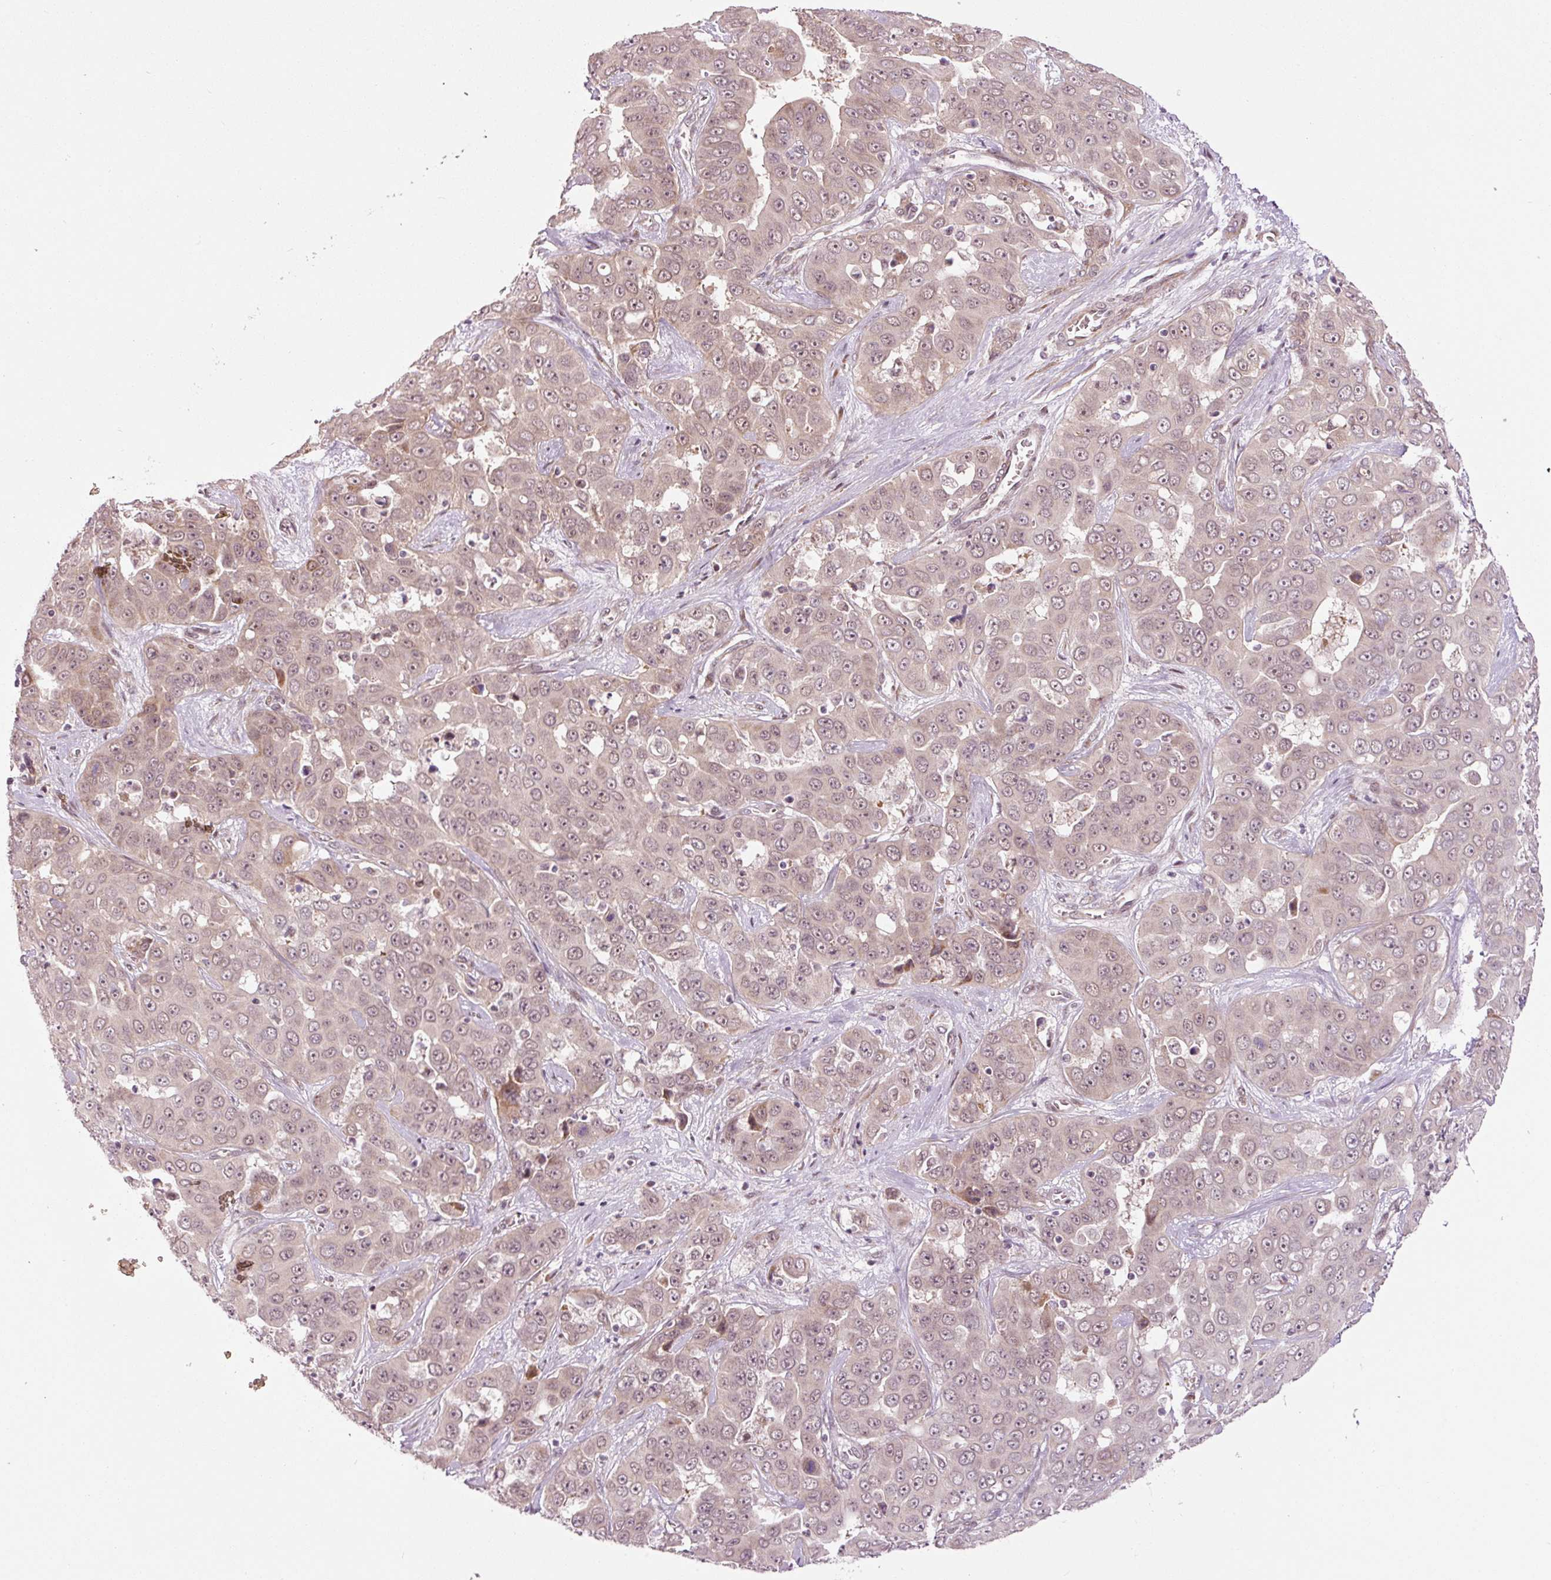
{"staining": {"intensity": "weak", "quantity": "25%-75%", "location": "nuclear"}, "tissue": "liver cancer", "cell_type": "Tumor cells", "image_type": "cancer", "snomed": [{"axis": "morphology", "description": "Cholangiocarcinoma"}, {"axis": "topography", "description": "Liver"}], "caption": "Liver cholangiocarcinoma stained with immunohistochemistry reveals weak nuclear expression in approximately 25%-75% of tumor cells. The protein is stained brown, and the nuclei are stained in blue (DAB IHC with brightfield microscopy, high magnification).", "gene": "ANKRD20A1", "patient": {"sex": "female", "age": 52}}